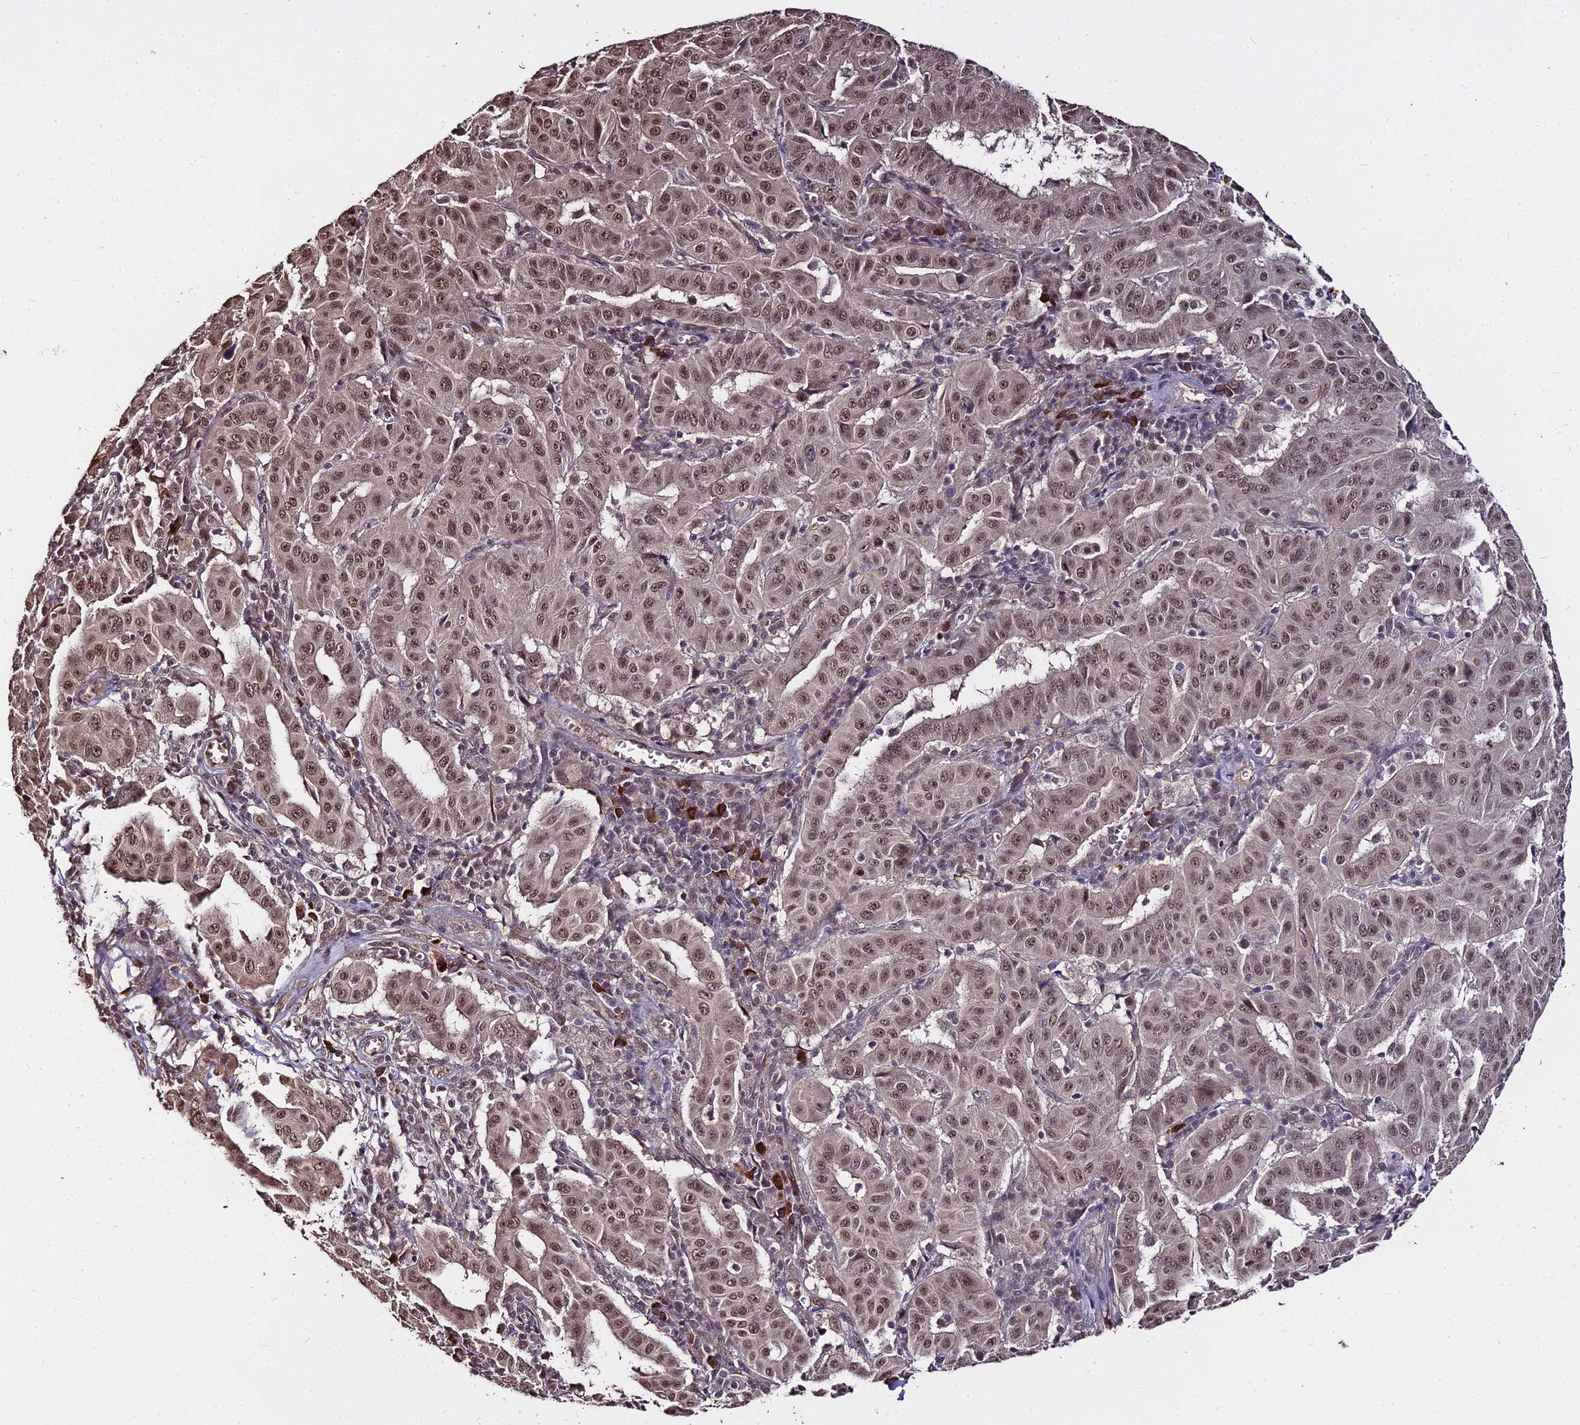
{"staining": {"intensity": "moderate", "quantity": ">75%", "location": "cytoplasmic/membranous,nuclear"}, "tissue": "pancreatic cancer", "cell_type": "Tumor cells", "image_type": "cancer", "snomed": [{"axis": "morphology", "description": "Adenocarcinoma, NOS"}, {"axis": "topography", "description": "Pancreas"}], "caption": "Adenocarcinoma (pancreatic) stained with a brown dye exhibits moderate cytoplasmic/membranous and nuclear positive positivity in about >75% of tumor cells.", "gene": "ZDBF2", "patient": {"sex": "male", "age": 63}}